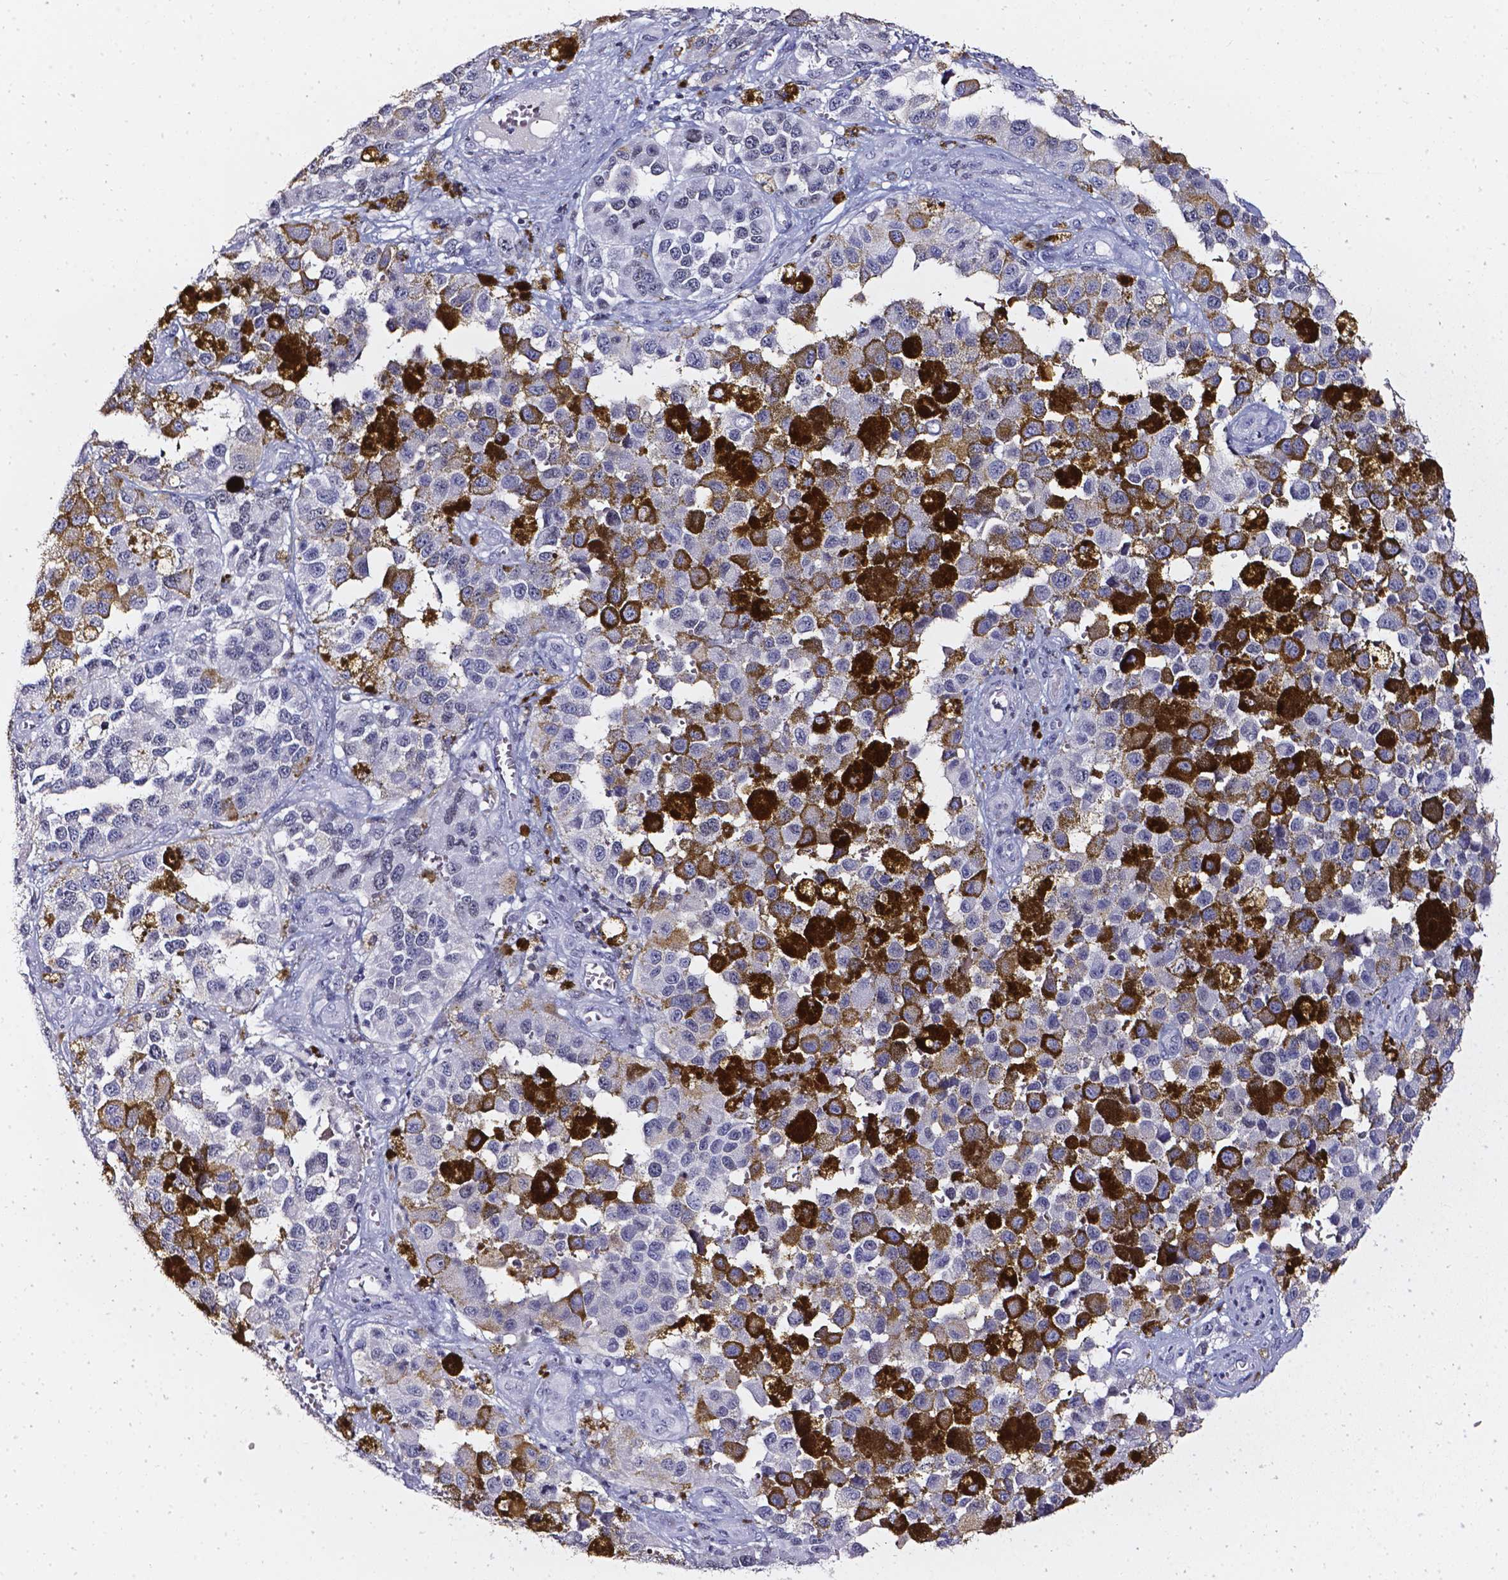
{"staining": {"intensity": "negative", "quantity": "none", "location": "none"}, "tissue": "melanoma", "cell_type": "Tumor cells", "image_type": "cancer", "snomed": [{"axis": "morphology", "description": "Malignant melanoma, NOS"}, {"axis": "topography", "description": "Skin"}], "caption": "Malignant melanoma was stained to show a protein in brown. There is no significant expression in tumor cells. The staining was performed using DAB (3,3'-diaminobenzidine) to visualize the protein expression in brown, while the nuclei were stained in blue with hematoxylin (Magnification: 20x).", "gene": "AKR1B10", "patient": {"sex": "female", "age": 58}}